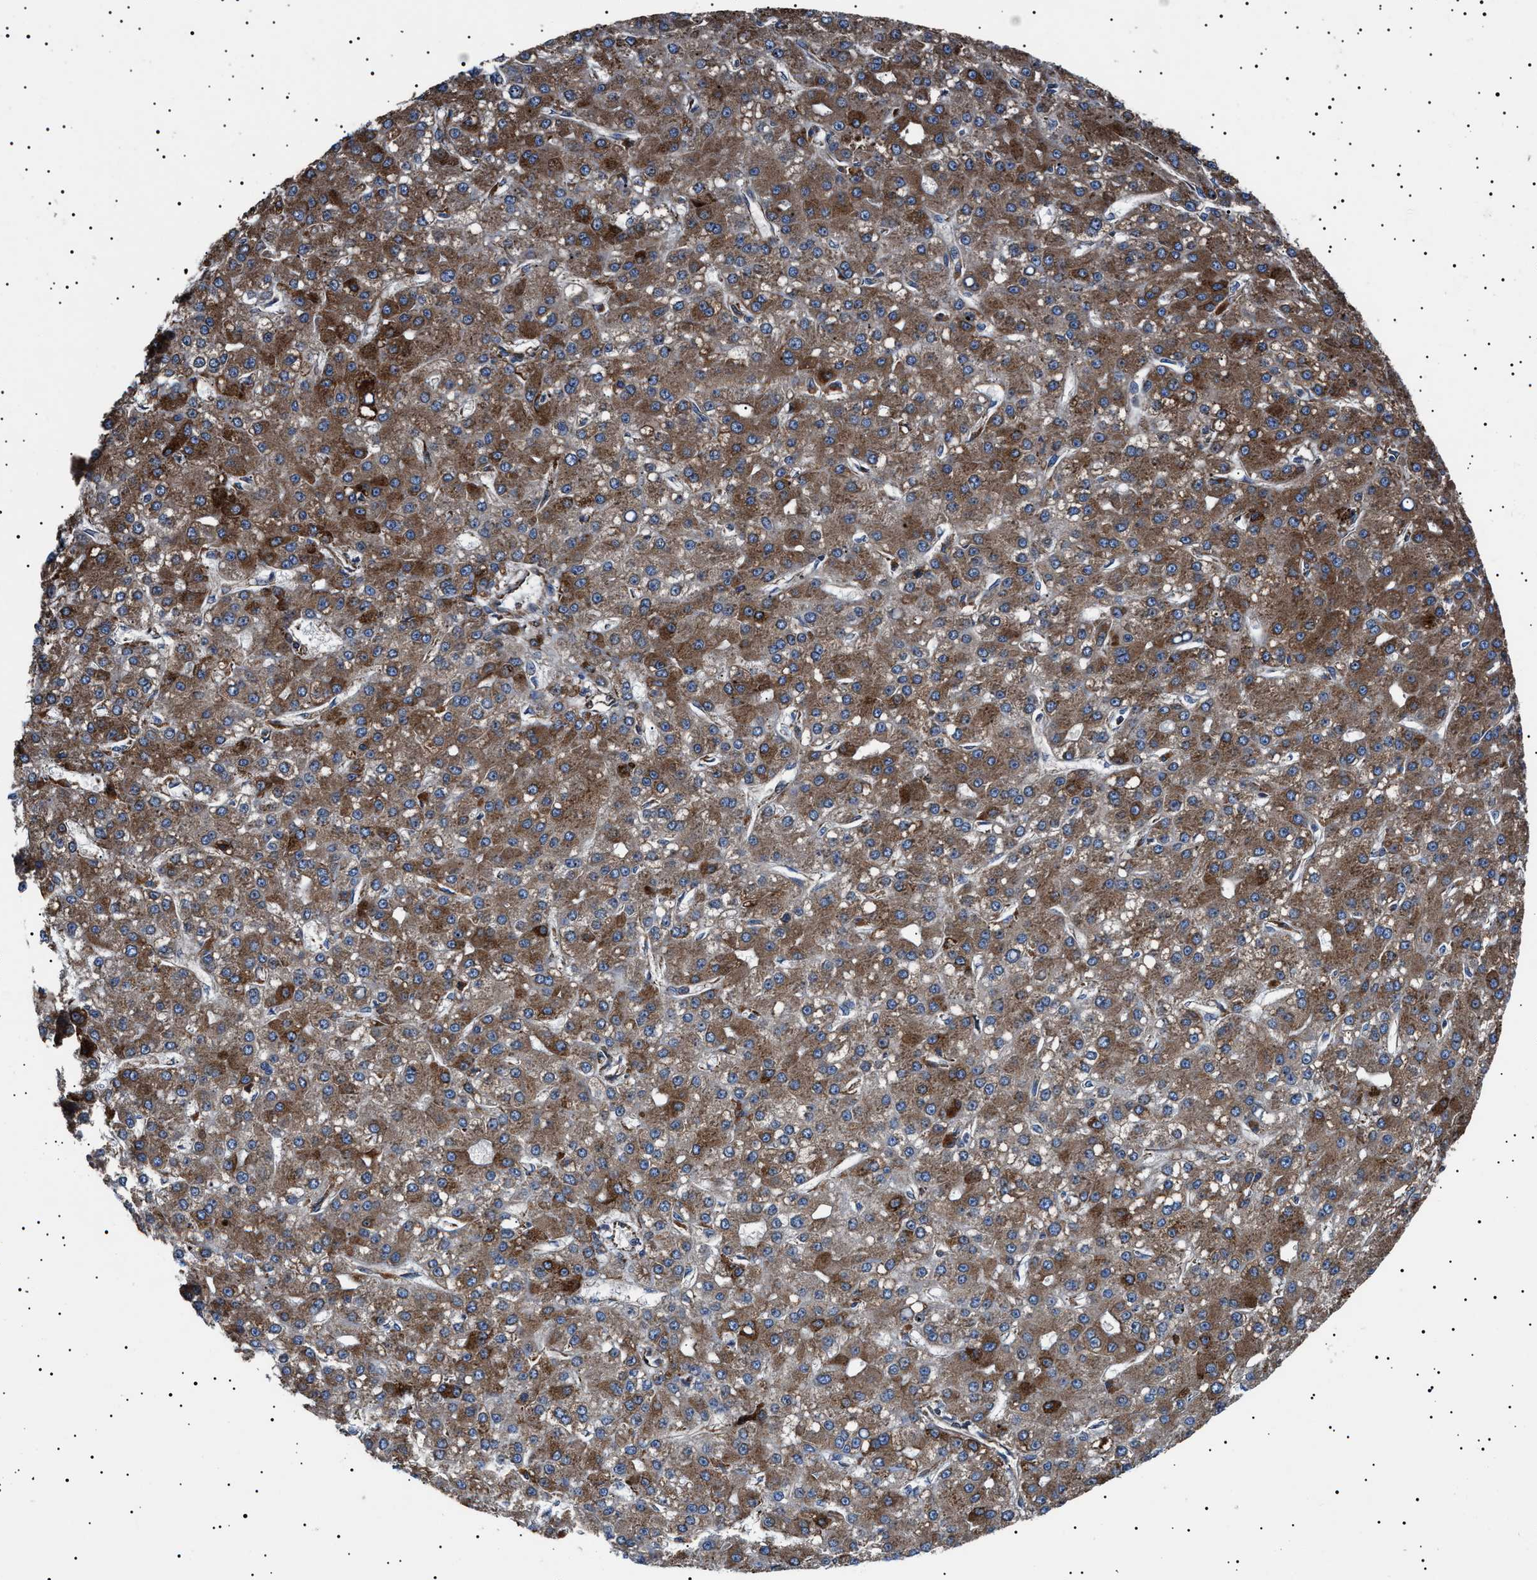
{"staining": {"intensity": "moderate", "quantity": ">75%", "location": "cytoplasmic/membranous"}, "tissue": "liver cancer", "cell_type": "Tumor cells", "image_type": "cancer", "snomed": [{"axis": "morphology", "description": "Carcinoma, Hepatocellular, NOS"}, {"axis": "topography", "description": "Liver"}], "caption": "A micrograph of liver cancer stained for a protein demonstrates moderate cytoplasmic/membranous brown staining in tumor cells.", "gene": "TOP1MT", "patient": {"sex": "male", "age": 67}}